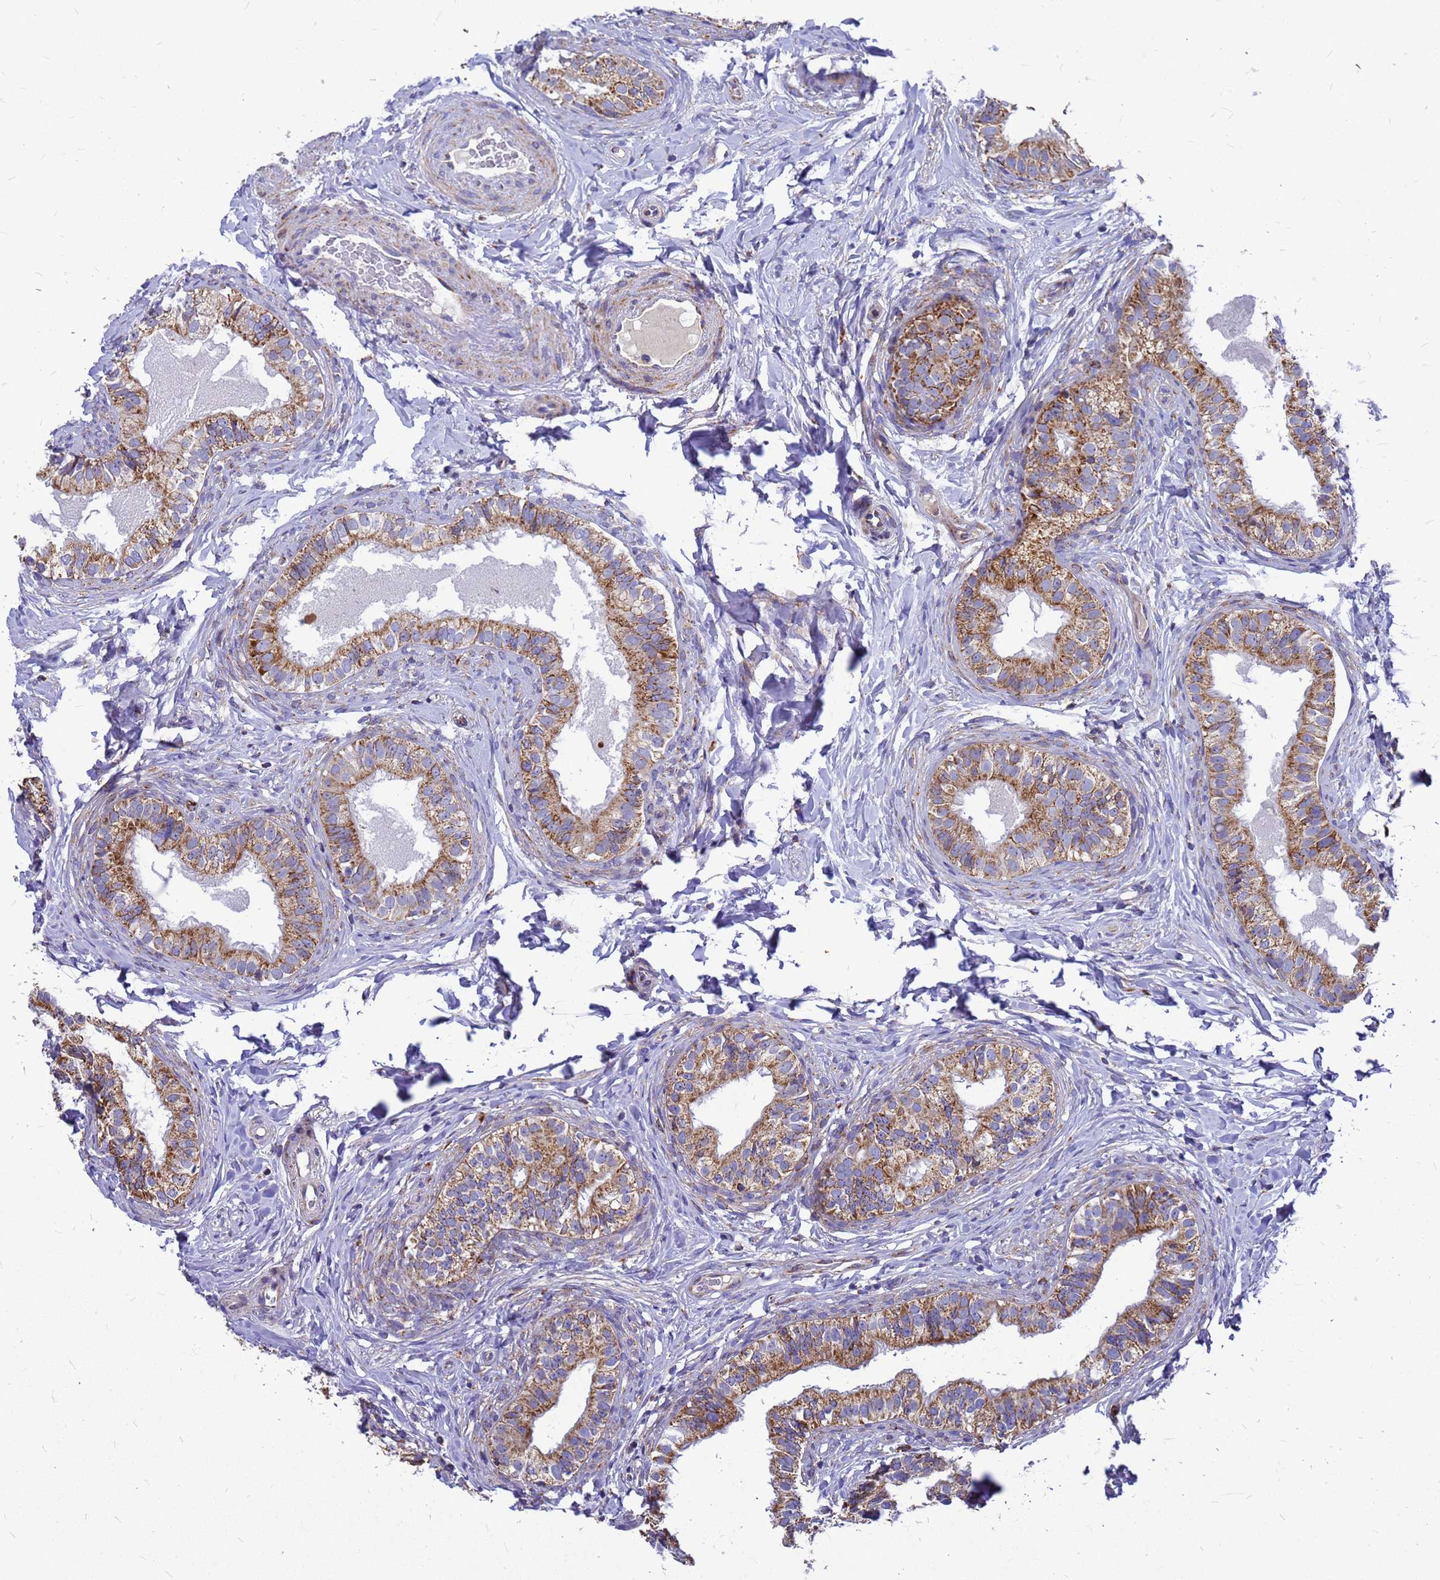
{"staining": {"intensity": "moderate", "quantity": ">75%", "location": "cytoplasmic/membranous"}, "tissue": "epididymis", "cell_type": "Glandular cells", "image_type": "normal", "snomed": [{"axis": "morphology", "description": "Normal tissue, NOS"}, {"axis": "topography", "description": "Epididymis"}], "caption": "Epididymis stained with DAB (3,3'-diaminobenzidine) immunohistochemistry reveals medium levels of moderate cytoplasmic/membranous staining in about >75% of glandular cells.", "gene": "CMC4", "patient": {"sex": "male", "age": 49}}